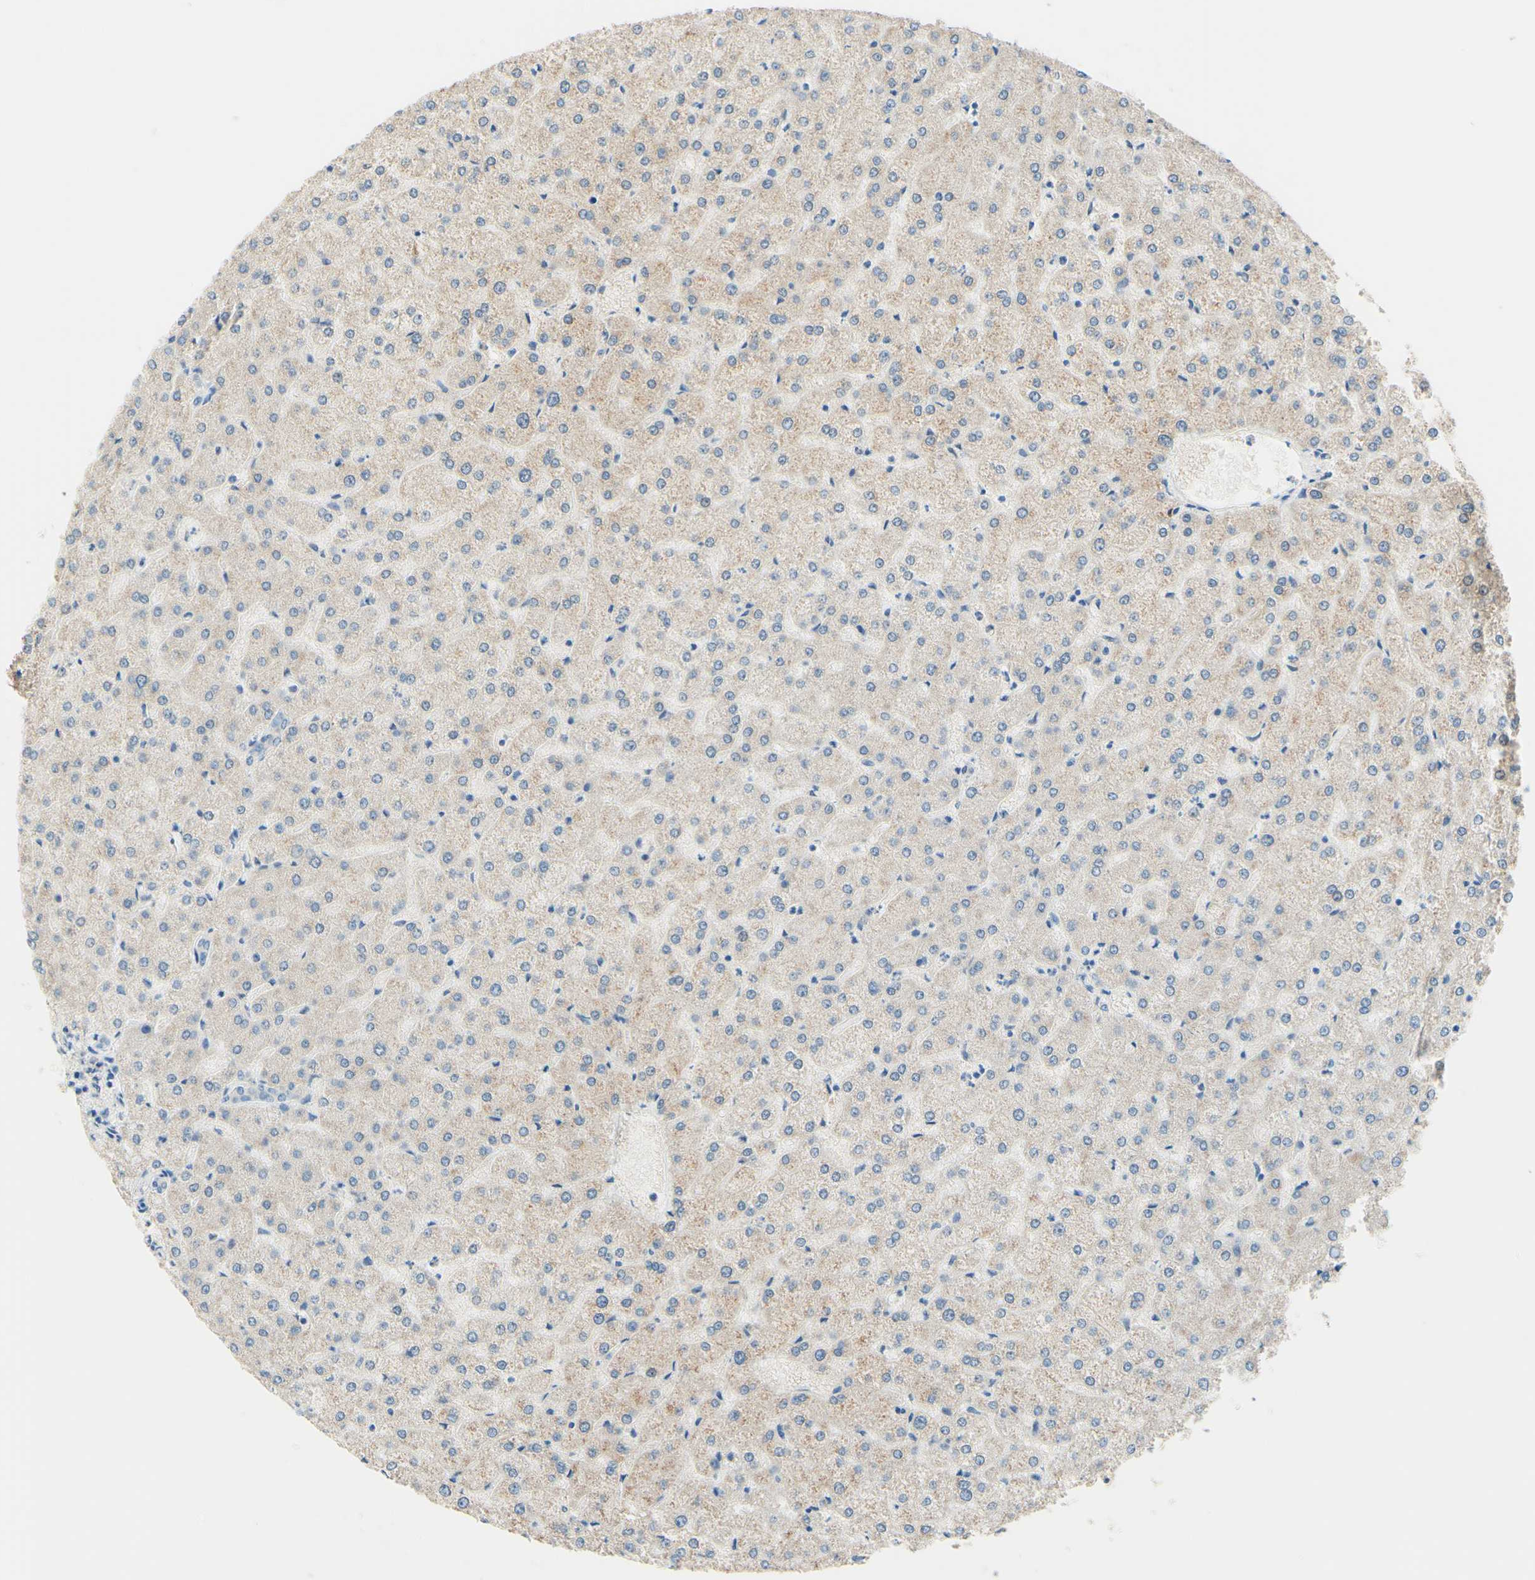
{"staining": {"intensity": "negative", "quantity": "none", "location": "none"}, "tissue": "liver", "cell_type": "Cholangiocytes", "image_type": "normal", "snomed": [{"axis": "morphology", "description": "Normal tissue, NOS"}, {"axis": "topography", "description": "Liver"}], "caption": "This is an immunohistochemistry micrograph of benign human liver. There is no expression in cholangiocytes.", "gene": "PASD1", "patient": {"sex": "female", "age": 32}}